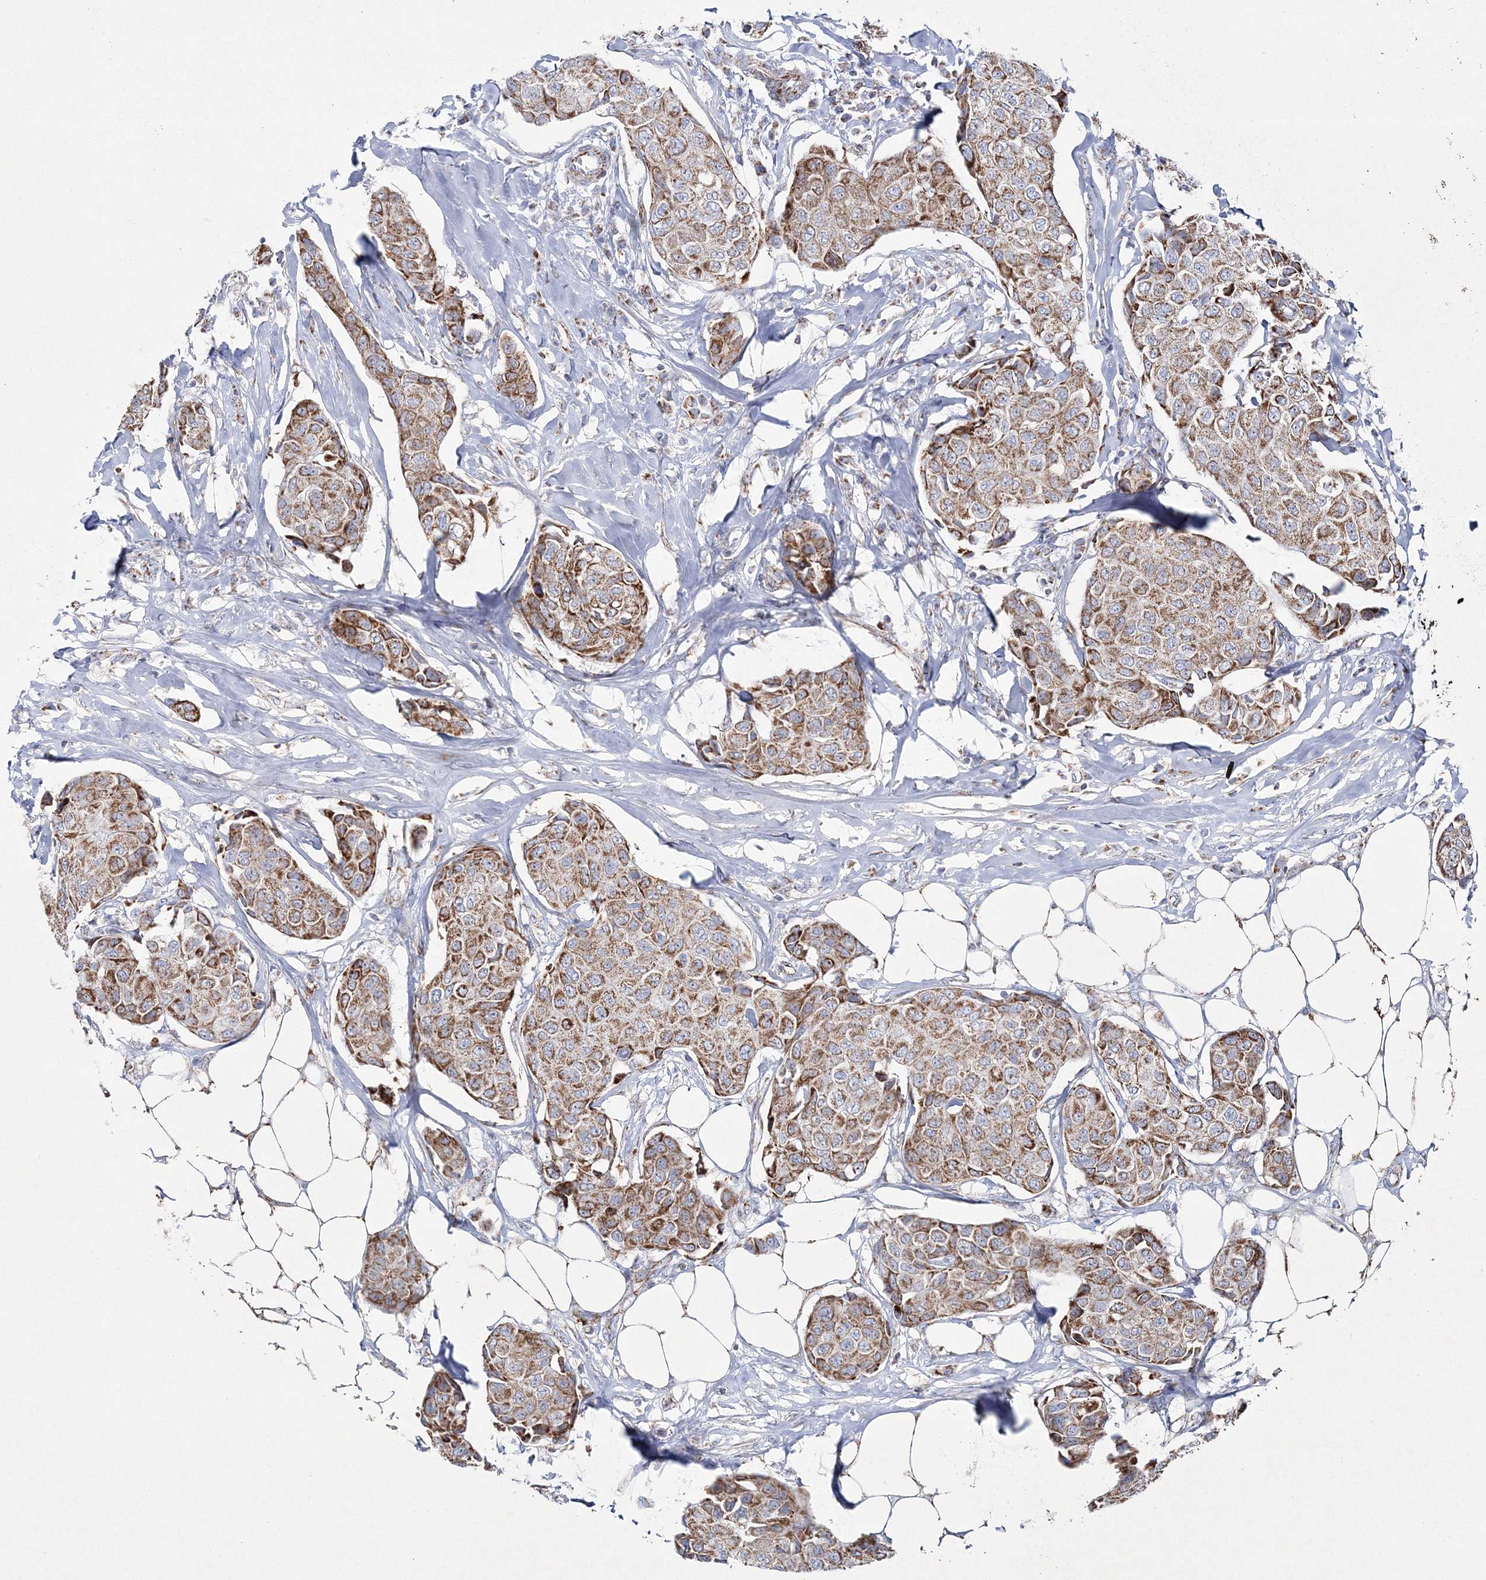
{"staining": {"intensity": "moderate", "quantity": ">75%", "location": "cytoplasmic/membranous"}, "tissue": "breast cancer", "cell_type": "Tumor cells", "image_type": "cancer", "snomed": [{"axis": "morphology", "description": "Duct carcinoma"}, {"axis": "topography", "description": "Breast"}], "caption": "Immunohistochemistry (IHC) (DAB (3,3'-diaminobenzidine)) staining of breast cancer reveals moderate cytoplasmic/membranous protein expression in about >75% of tumor cells.", "gene": "HIBCH", "patient": {"sex": "female", "age": 80}}